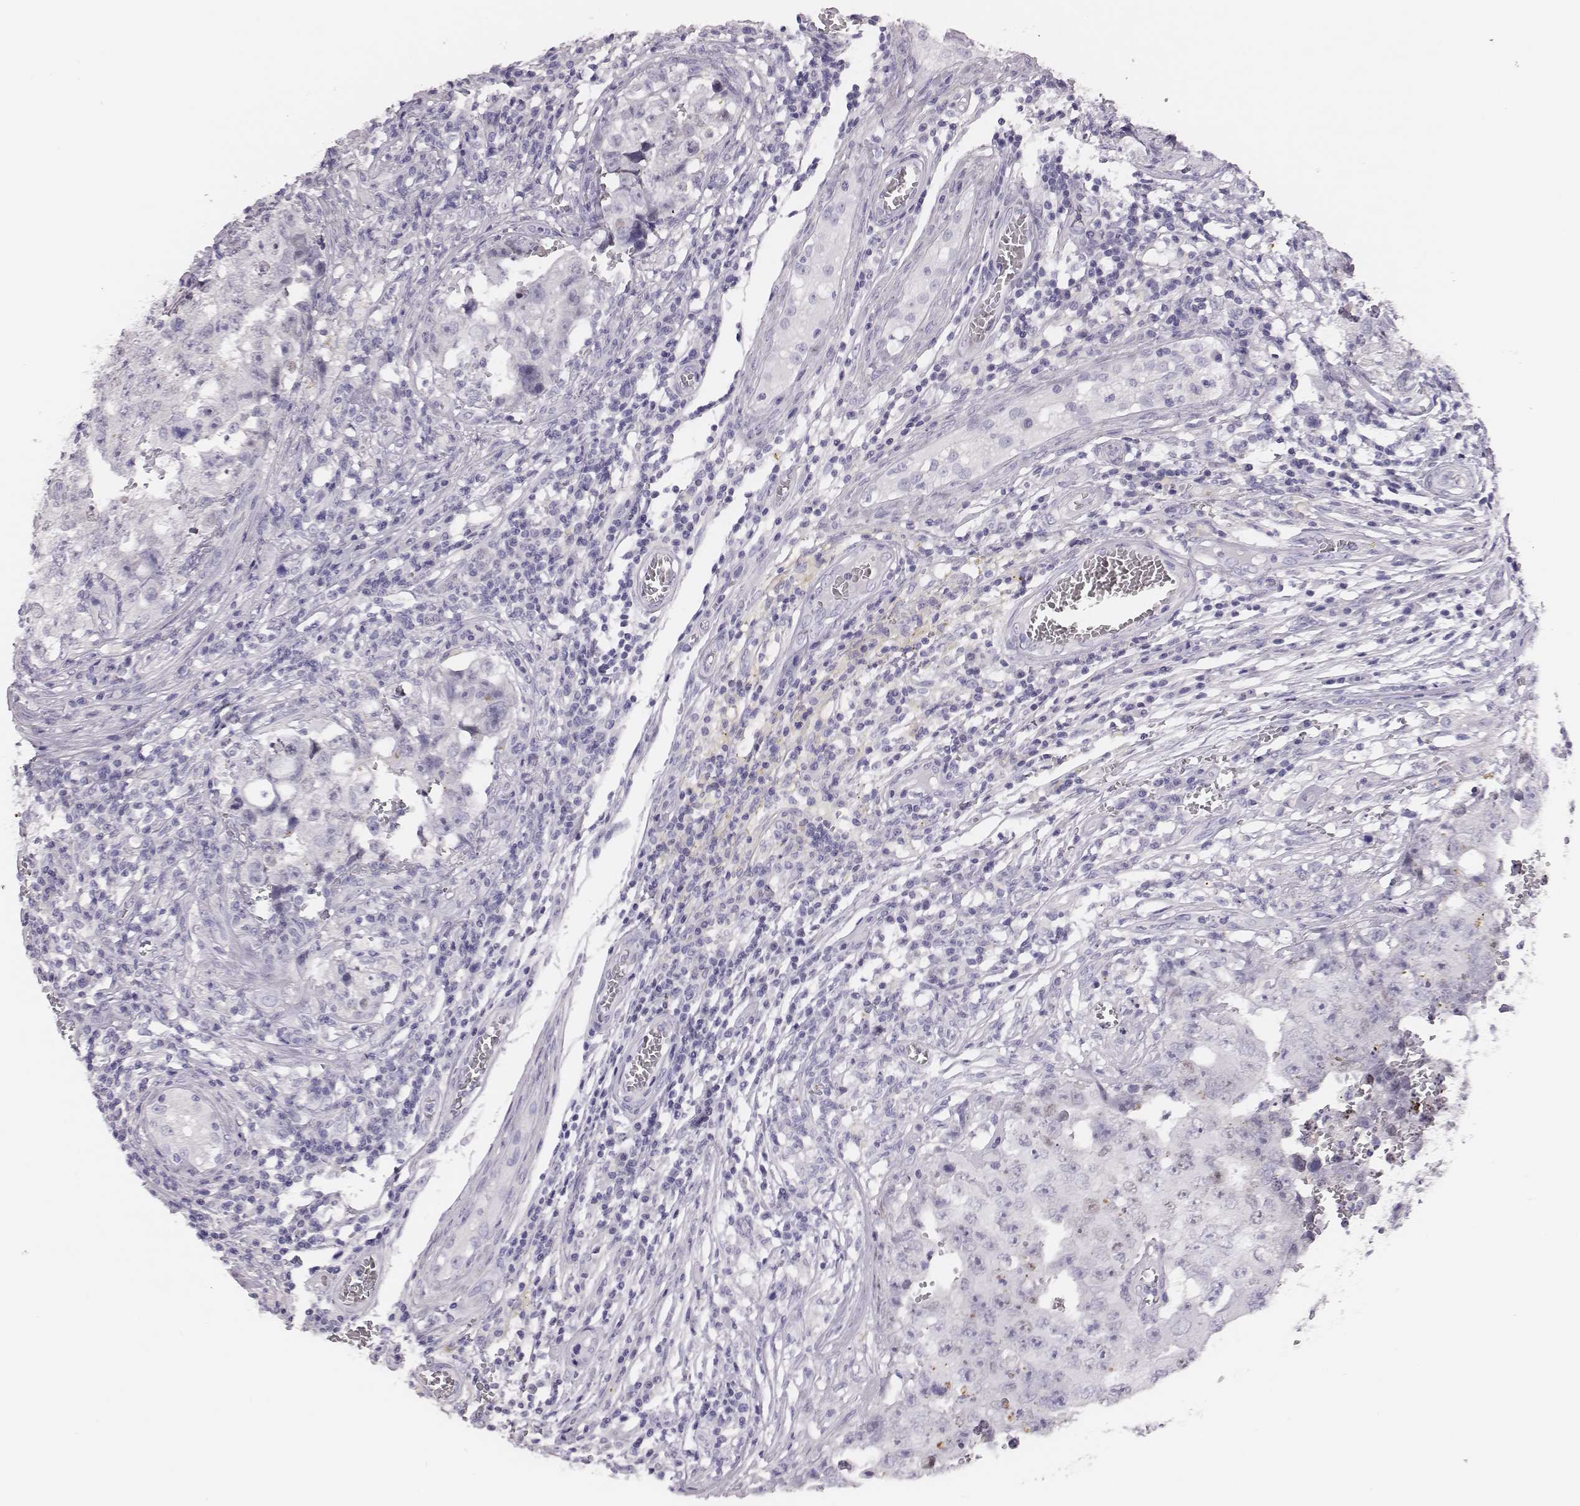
{"staining": {"intensity": "negative", "quantity": "none", "location": "none"}, "tissue": "testis cancer", "cell_type": "Tumor cells", "image_type": "cancer", "snomed": [{"axis": "morphology", "description": "Carcinoma, Embryonal, NOS"}, {"axis": "topography", "description": "Testis"}], "caption": "This is a photomicrograph of immunohistochemistry (IHC) staining of testis cancer, which shows no expression in tumor cells.", "gene": "H1-6", "patient": {"sex": "male", "age": 36}}